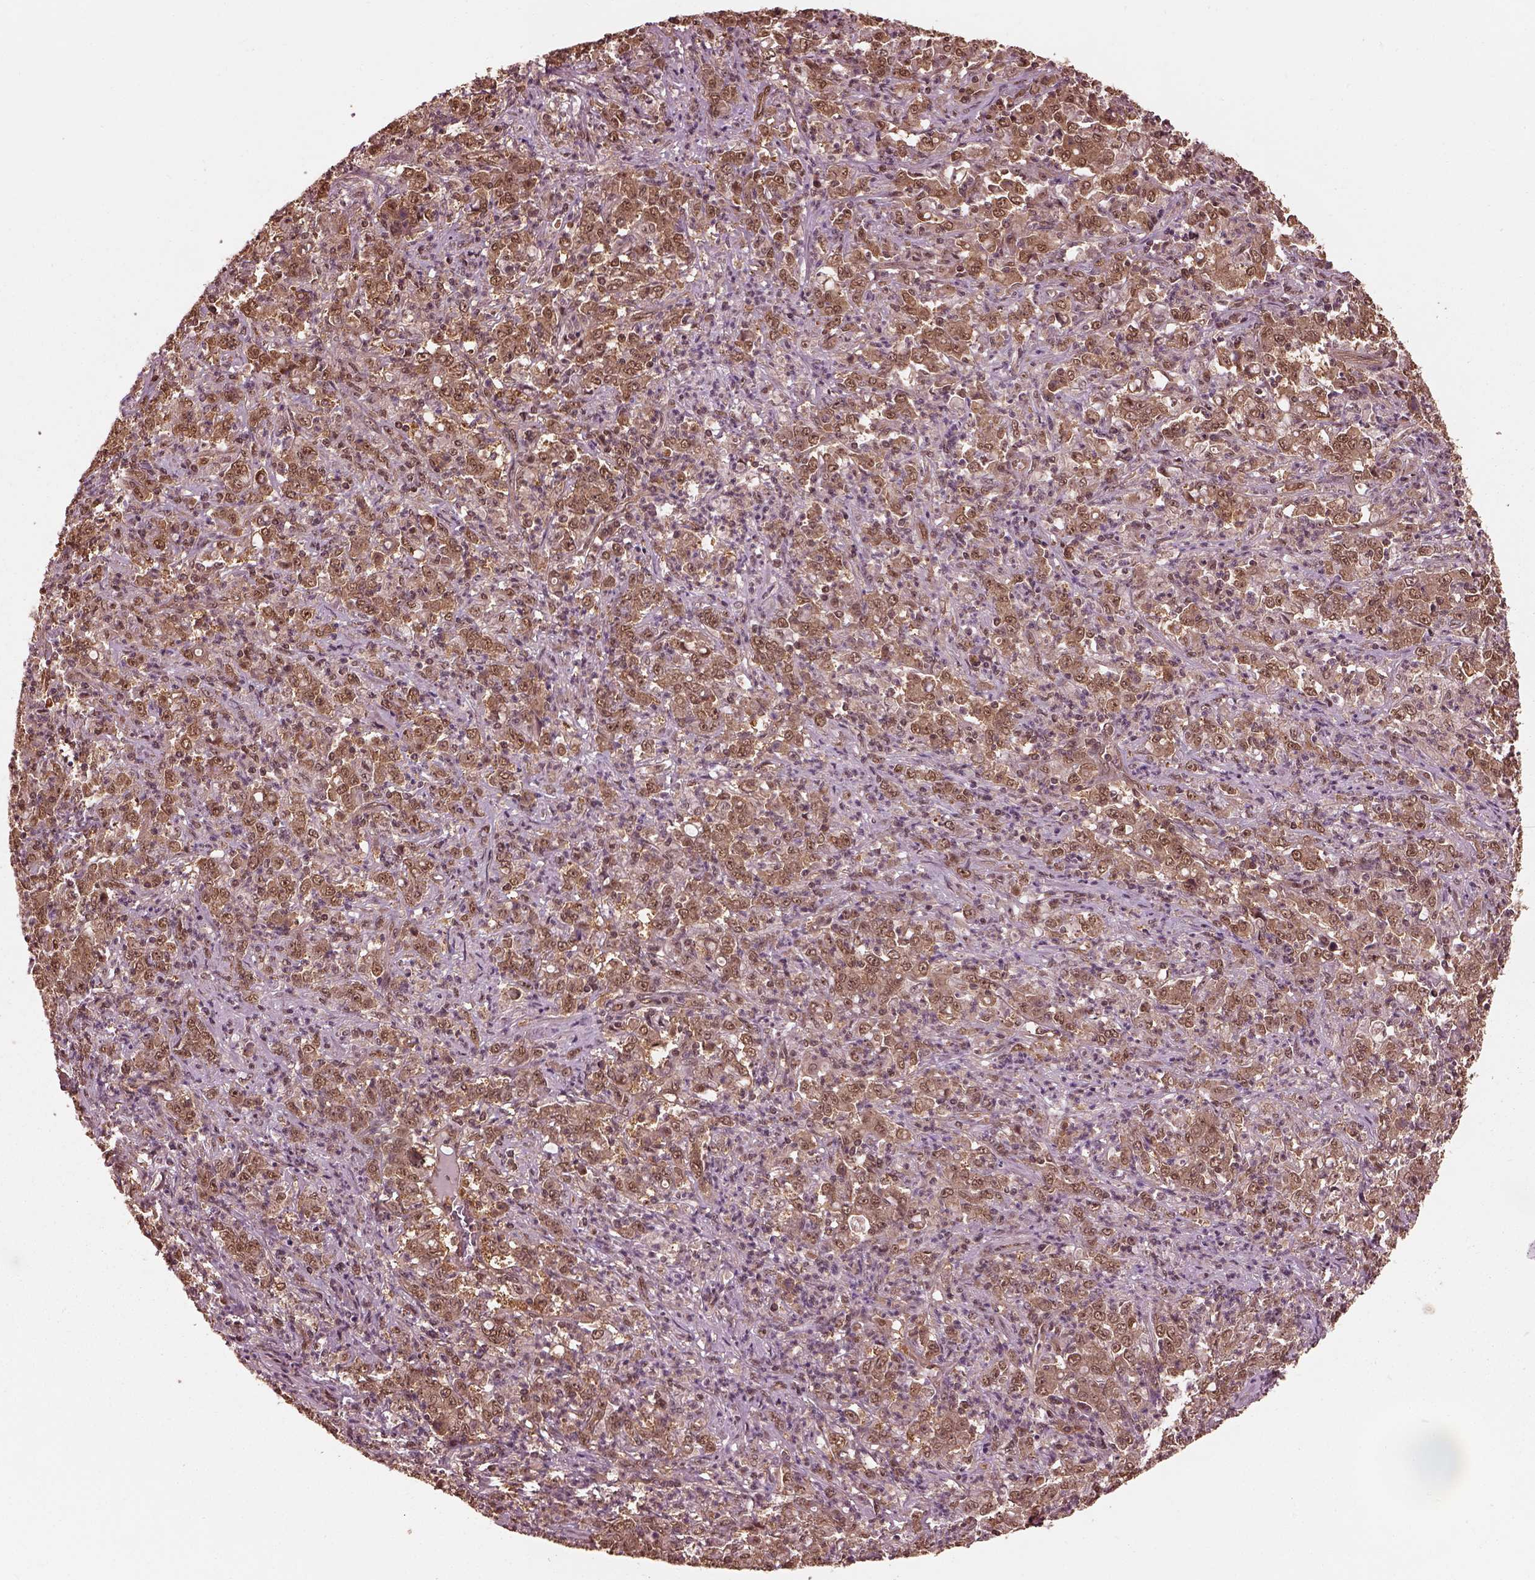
{"staining": {"intensity": "weak", "quantity": ">75%", "location": "cytoplasmic/membranous,nuclear"}, "tissue": "stomach cancer", "cell_type": "Tumor cells", "image_type": "cancer", "snomed": [{"axis": "morphology", "description": "Adenocarcinoma, NOS"}, {"axis": "topography", "description": "Stomach, lower"}], "caption": "Human adenocarcinoma (stomach) stained with a brown dye displays weak cytoplasmic/membranous and nuclear positive positivity in approximately >75% of tumor cells.", "gene": "PSMC5", "patient": {"sex": "female", "age": 71}}